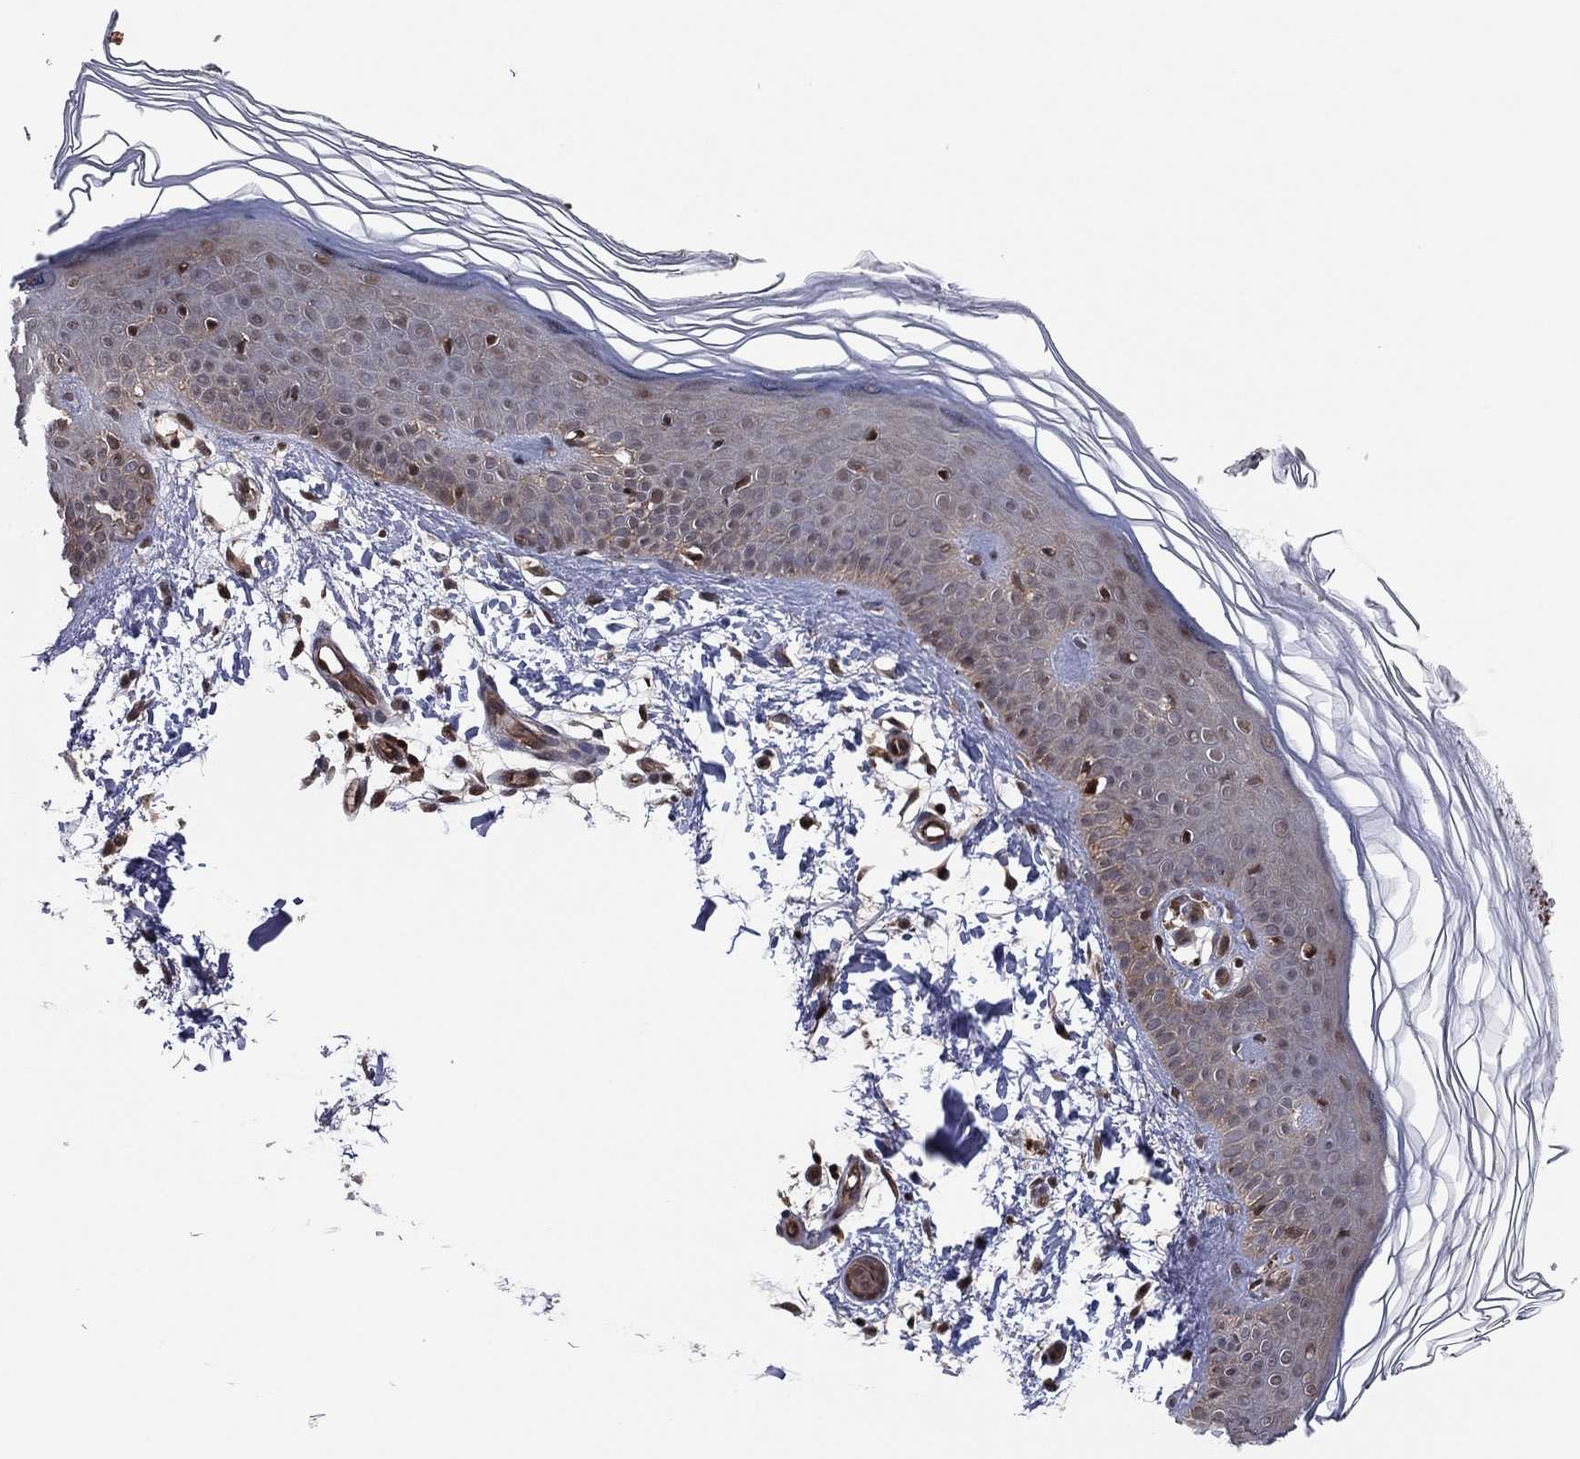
{"staining": {"intensity": "moderate", "quantity": "25%-75%", "location": "nuclear"}, "tissue": "skin", "cell_type": "Fibroblasts", "image_type": "normal", "snomed": [{"axis": "morphology", "description": "Normal tissue, NOS"}, {"axis": "topography", "description": "Skin"}], "caption": "A medium amount of moderate nuclear positivity is seen in approximately 25%-75% of fibroblasts in unremarkable skin. (DAB (3,3'-diaminobenzidine) IHC, brown staining for protein, blue staining for nuclei).", "gene": "ICOSLG", "patient": {"sex": "female", "age": 62}}